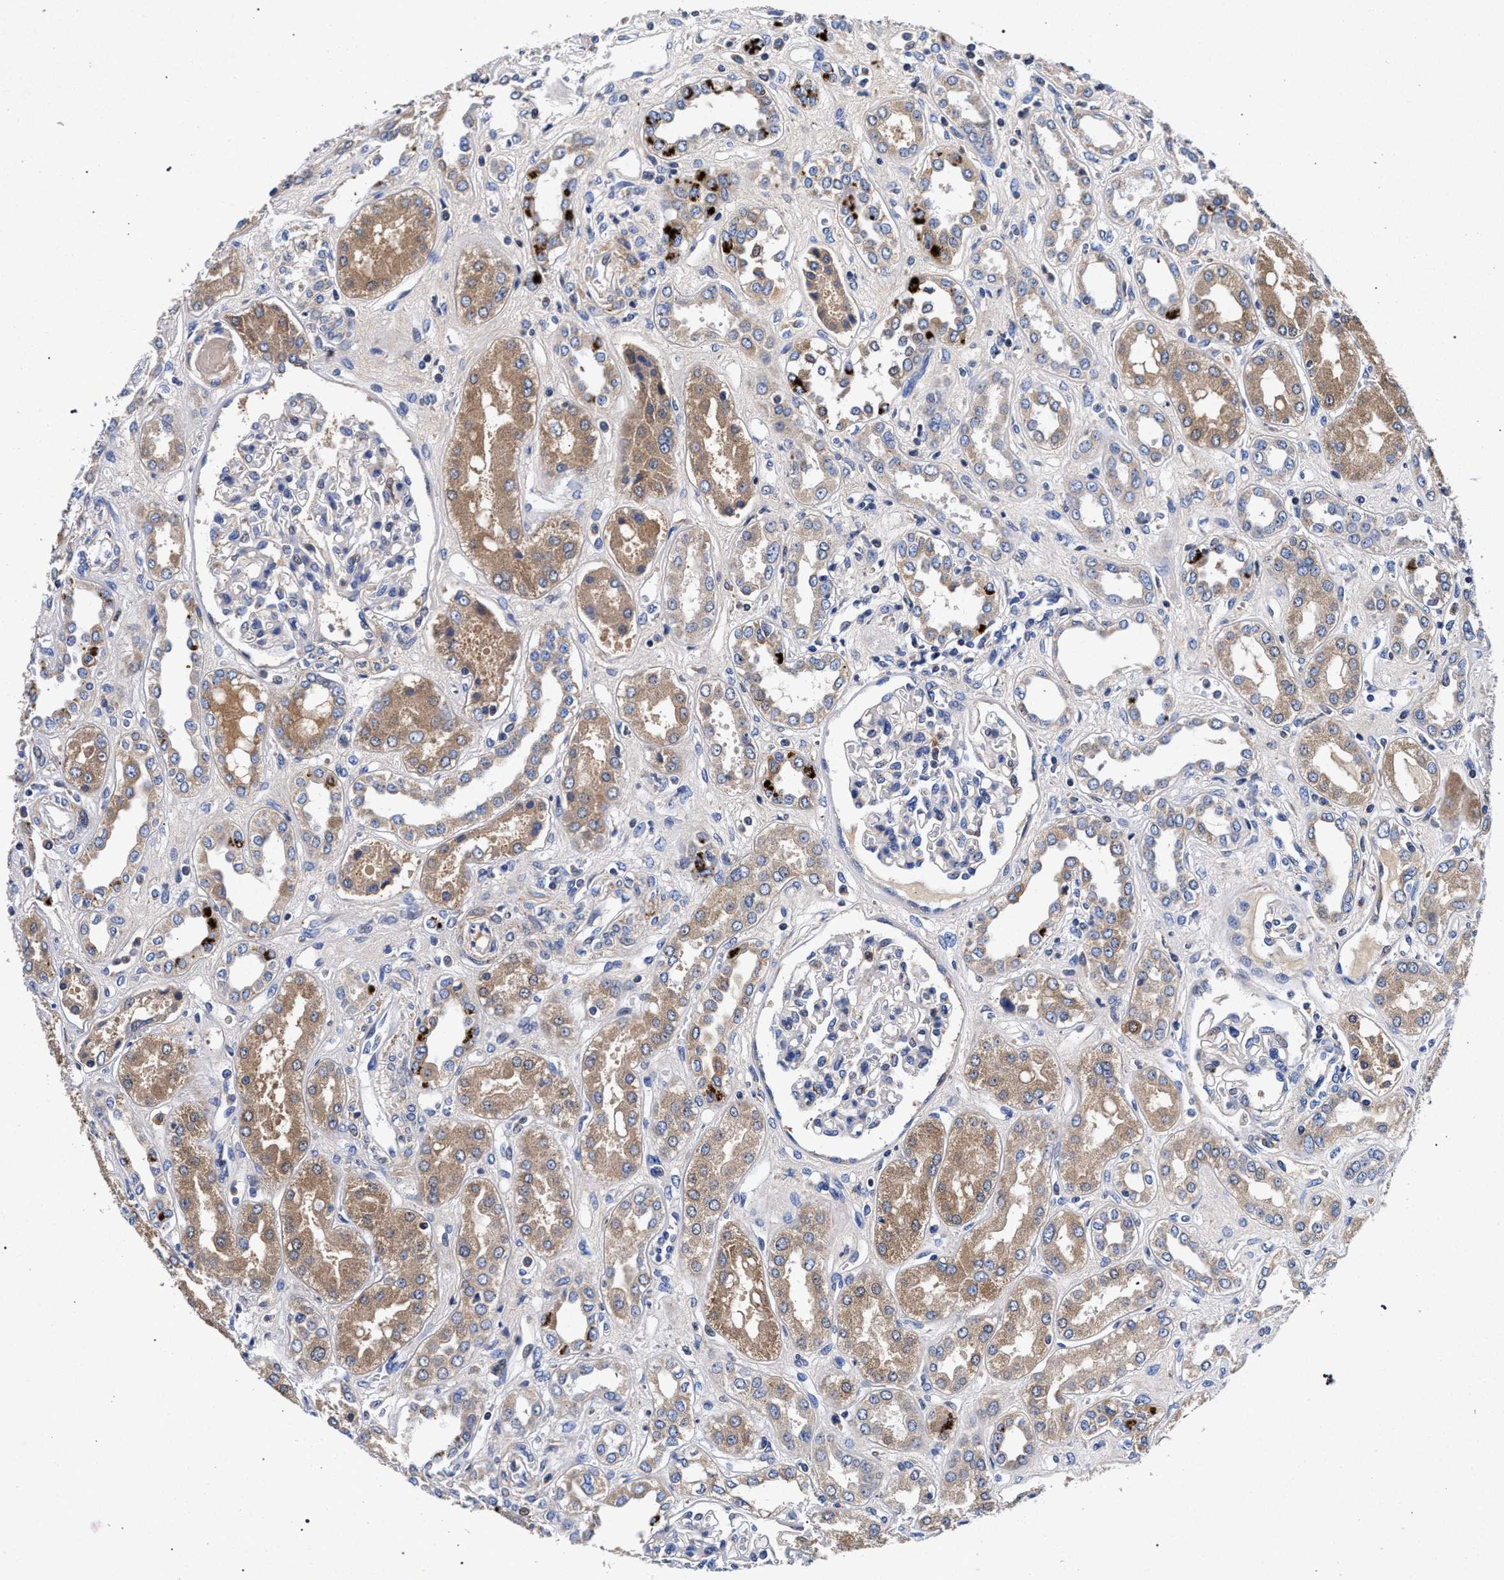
{"staining": {"intensity": "negative", "quantity": "none", "location": "none"}, "tissue": "kidney", "cell_type": "Cells in glomeruli", "image_type": "normal", "snomed": [{"axis": "morphology", "description": "Normal tissue, NOS"}, {"axis": "topography", "description": "Kidney"}], "caption": "Kidney stained for a protein using immunohistochemistry (IHC) demonstrates no staining cells in glomeruli.", "gene": "HSD17B14", "patient": {"sex": "male", "age": 59}}